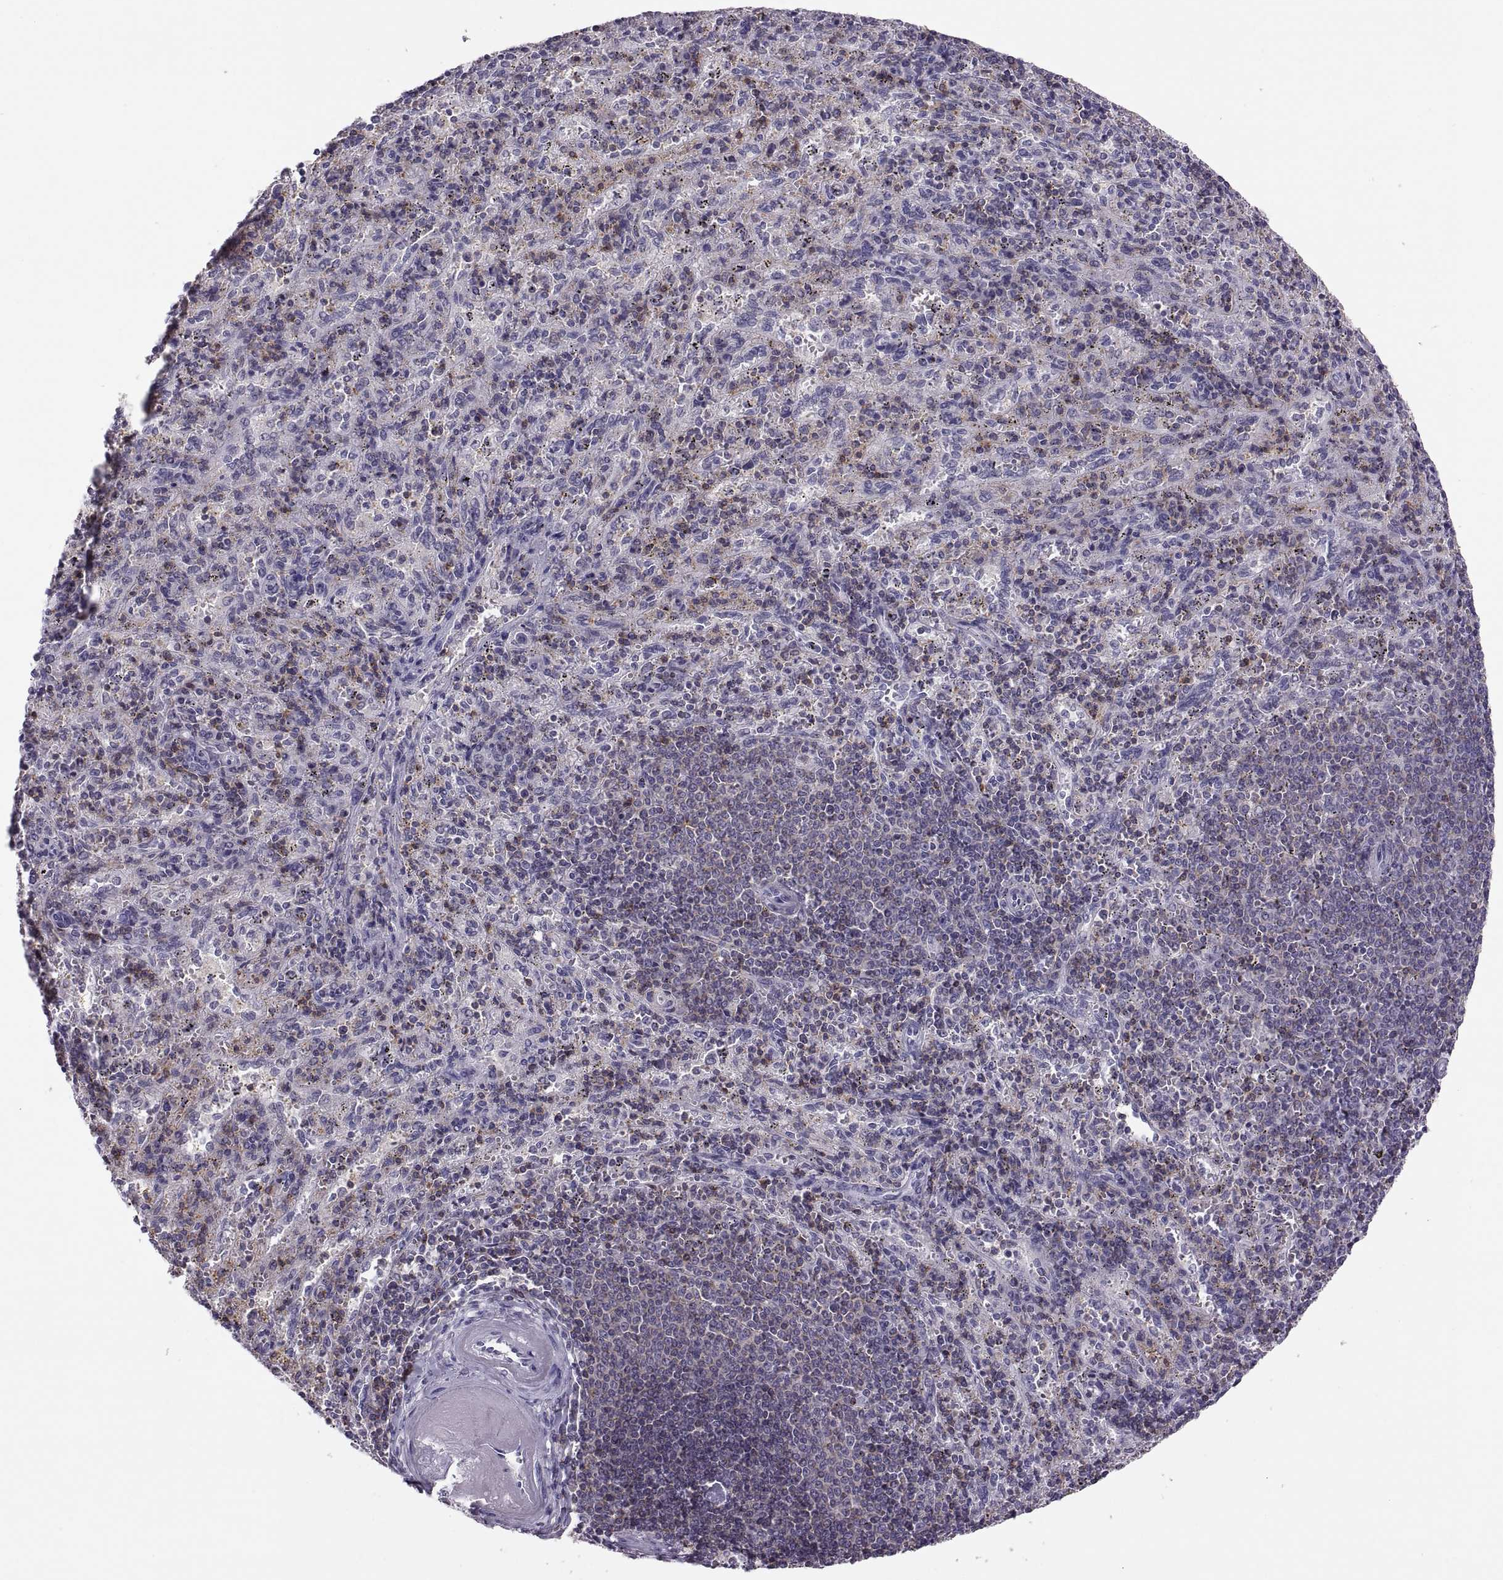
{"staining": {"intensity": "negative", "quantity": "none", "location": "none"}, "tissue": "spleen", "cell_type": "Cells in red pulp", "image_type": "normal", "snomed": [{"axis": "morphology", "description": "Normal tissue, NOS"}, {"axis": "topography", "description": "Spleen"}], "caption": "Cells in red pulp are negative for brown protein staining in normal spleen.", "gene": "TTC21A", "patient": {"sex": "male", "age": 57}}